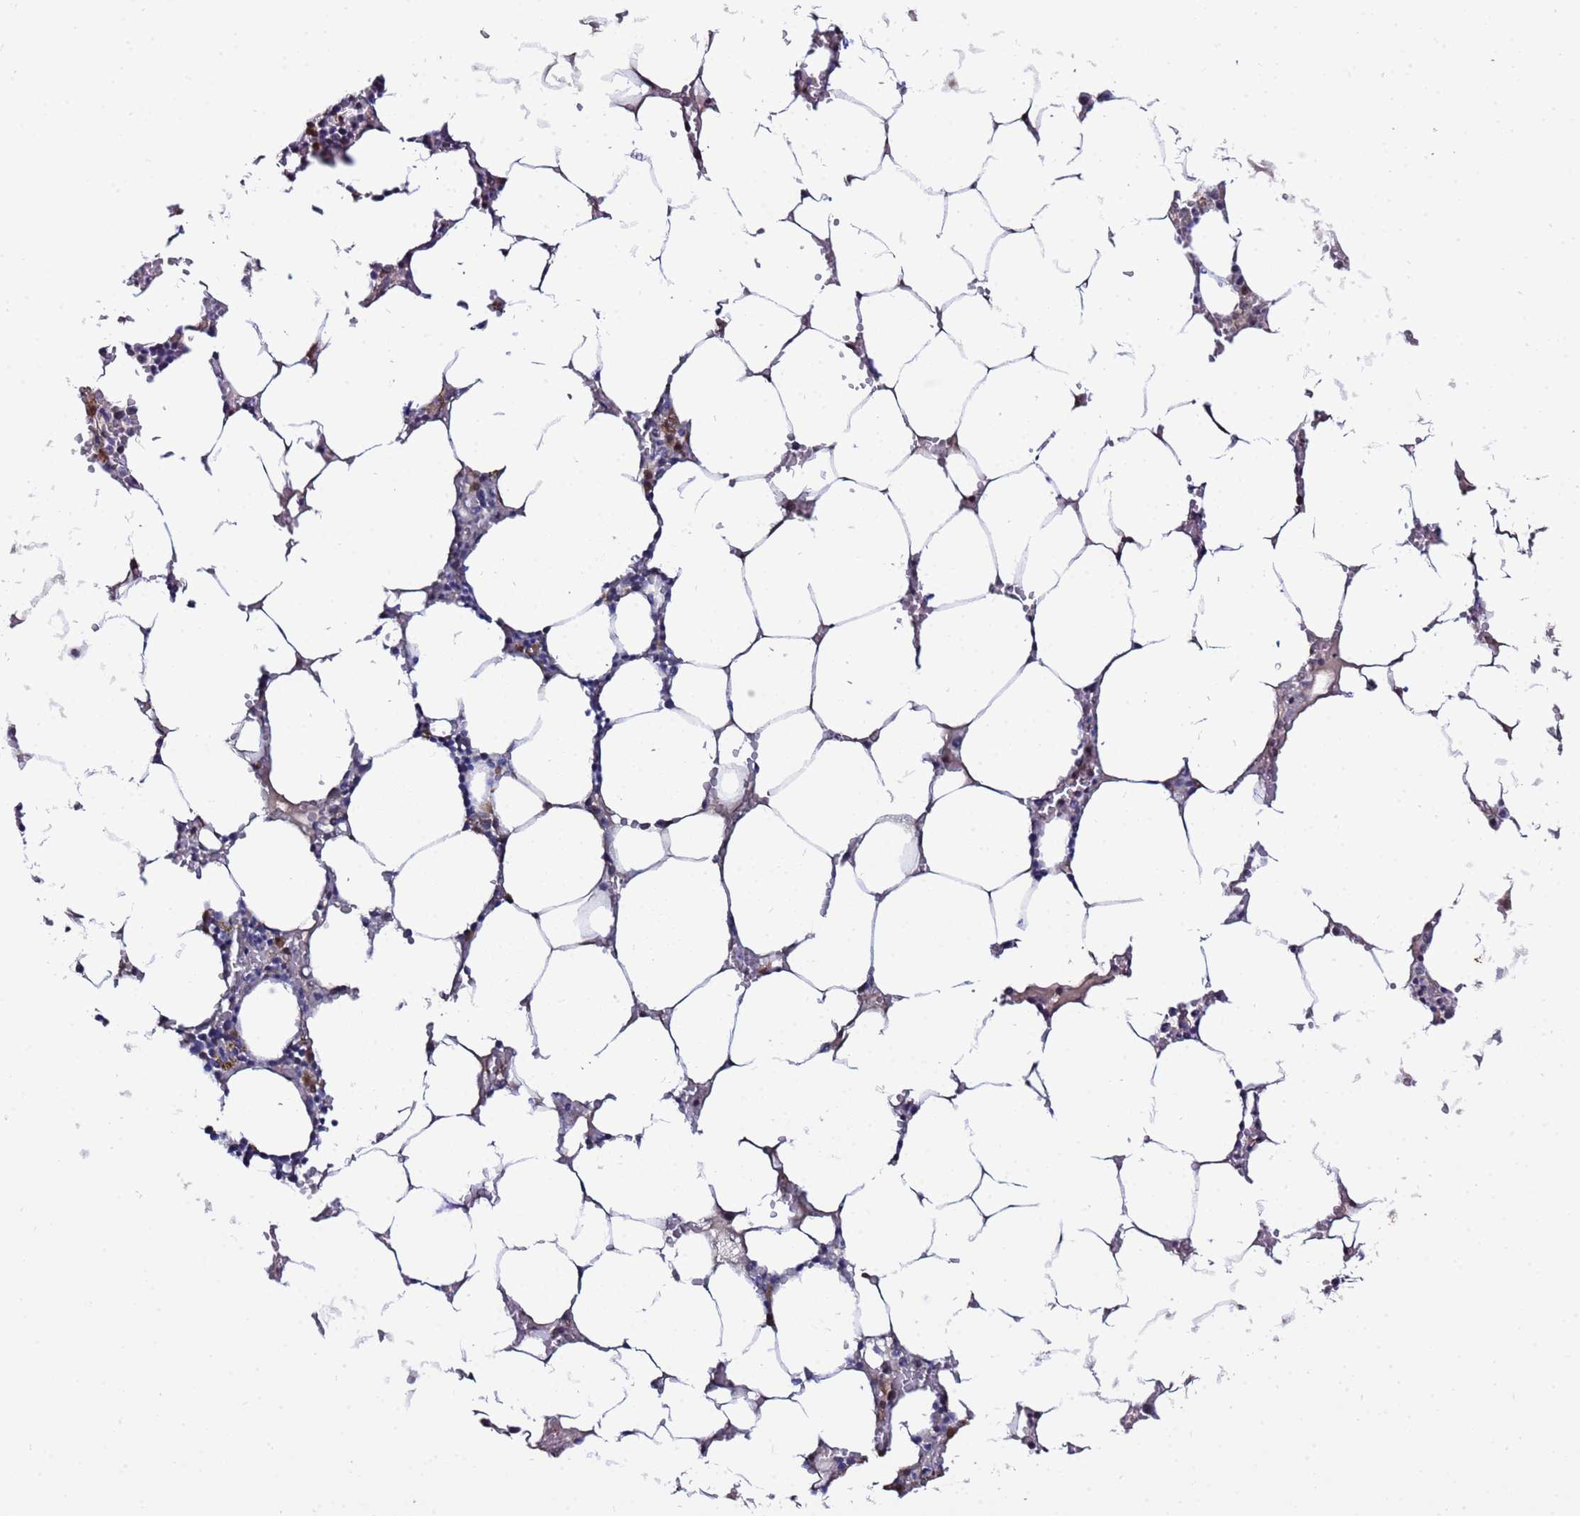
{"staining": {"intensity": "negative", "quantity": "none", "location": "none"}, "tissue": "bone marrow", "cell_type": "Hematopoietic cells", "image_type": "normal", "snomed": [{"axis": "morphology", "description": "Normal tissue, NOS"}, {"axis": "topography", "description": "Bone marrow"}], "caption": "This is an immunohistochemistry (IHC) image of benign bone marrow. There is no staining in hematopoietic cells.", "gene": "NAXE", "patient": {"sex": "male", "age": 70}}